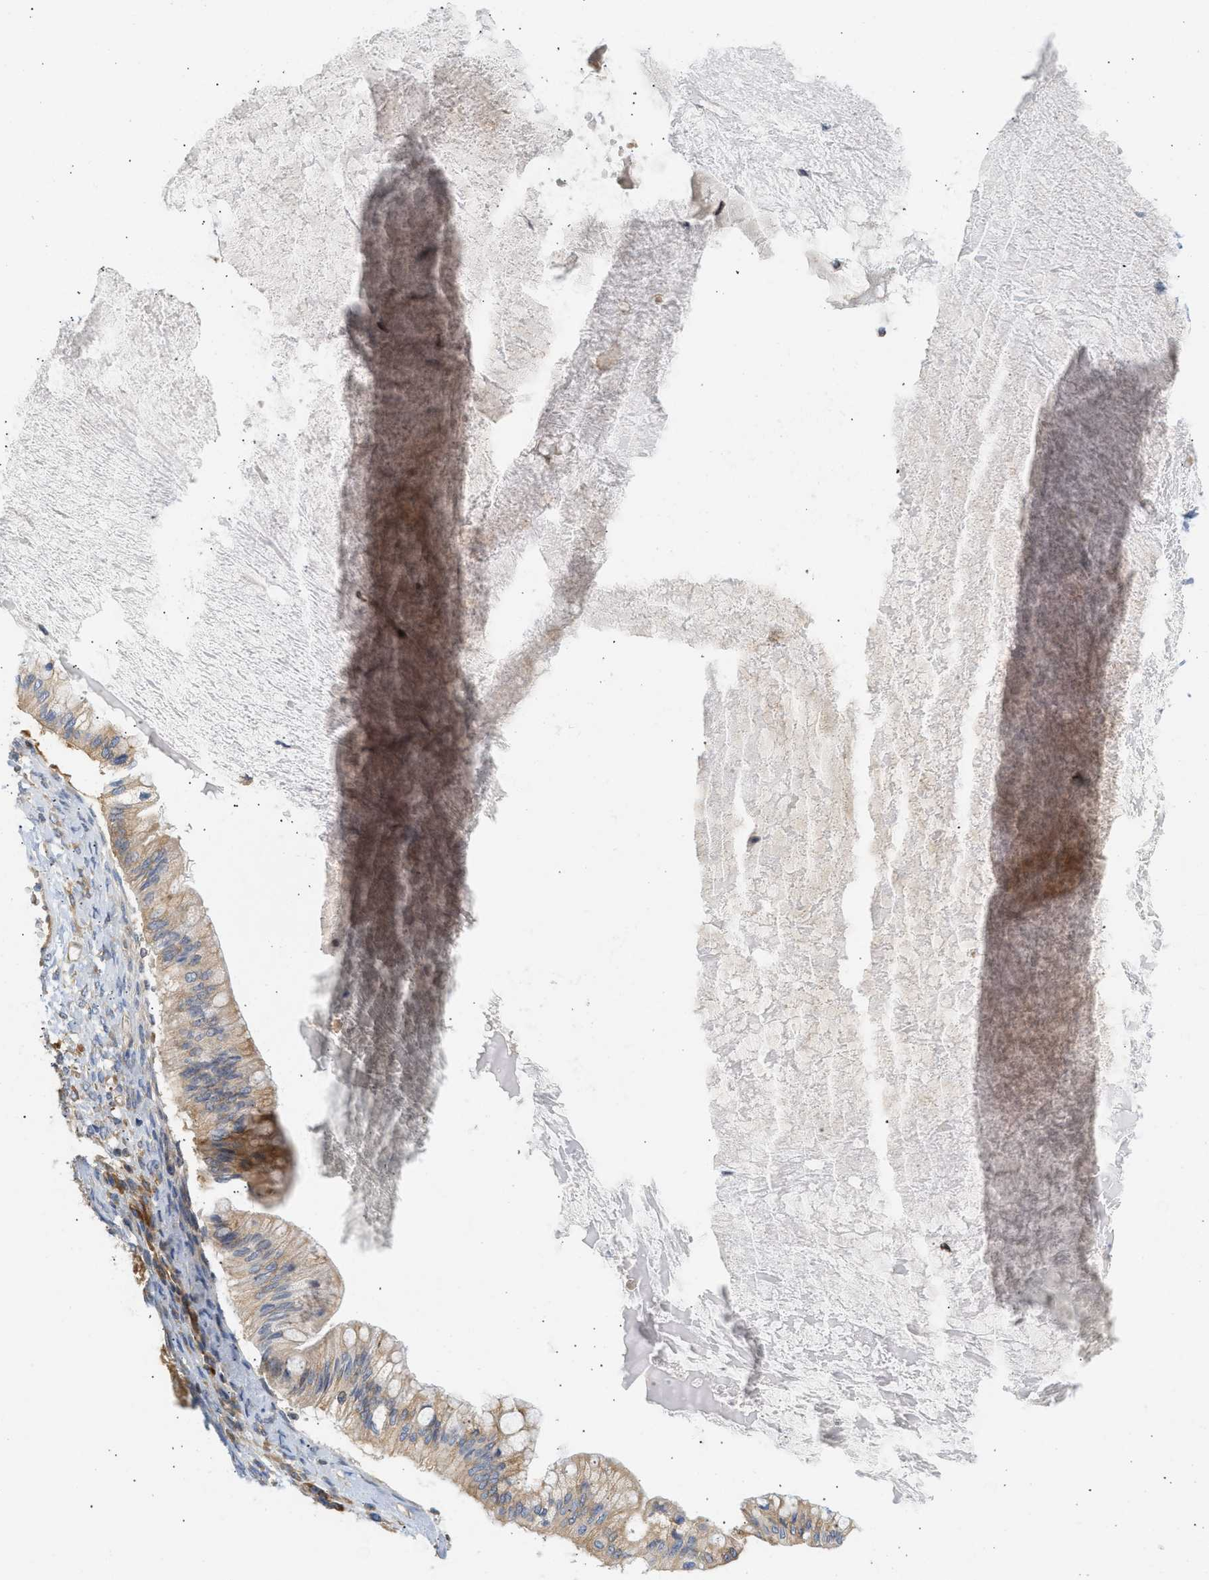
{"staining": {"intensity": "weak", "quantity": ">75%", "location": "cytoplasmic/membranous"}, "tissue": "ovarian cancer", "cell_type": "Tumor cells", "image_type": "cancer", "snomed": [{"axis": "morphology", "description": "Cystadenocarcinoma, mucinous, NOS"}, {"axis": "topography", "description": "Ovary"}], "caption": "Protein analysis of ovarian mucinous cystadenocarcinoma tissue exhibits weak cytoplasmic/membranous staining in about >75% of tumor cells.", "gene": "STRN", "patient": {"sex": "female", "age": 57}}